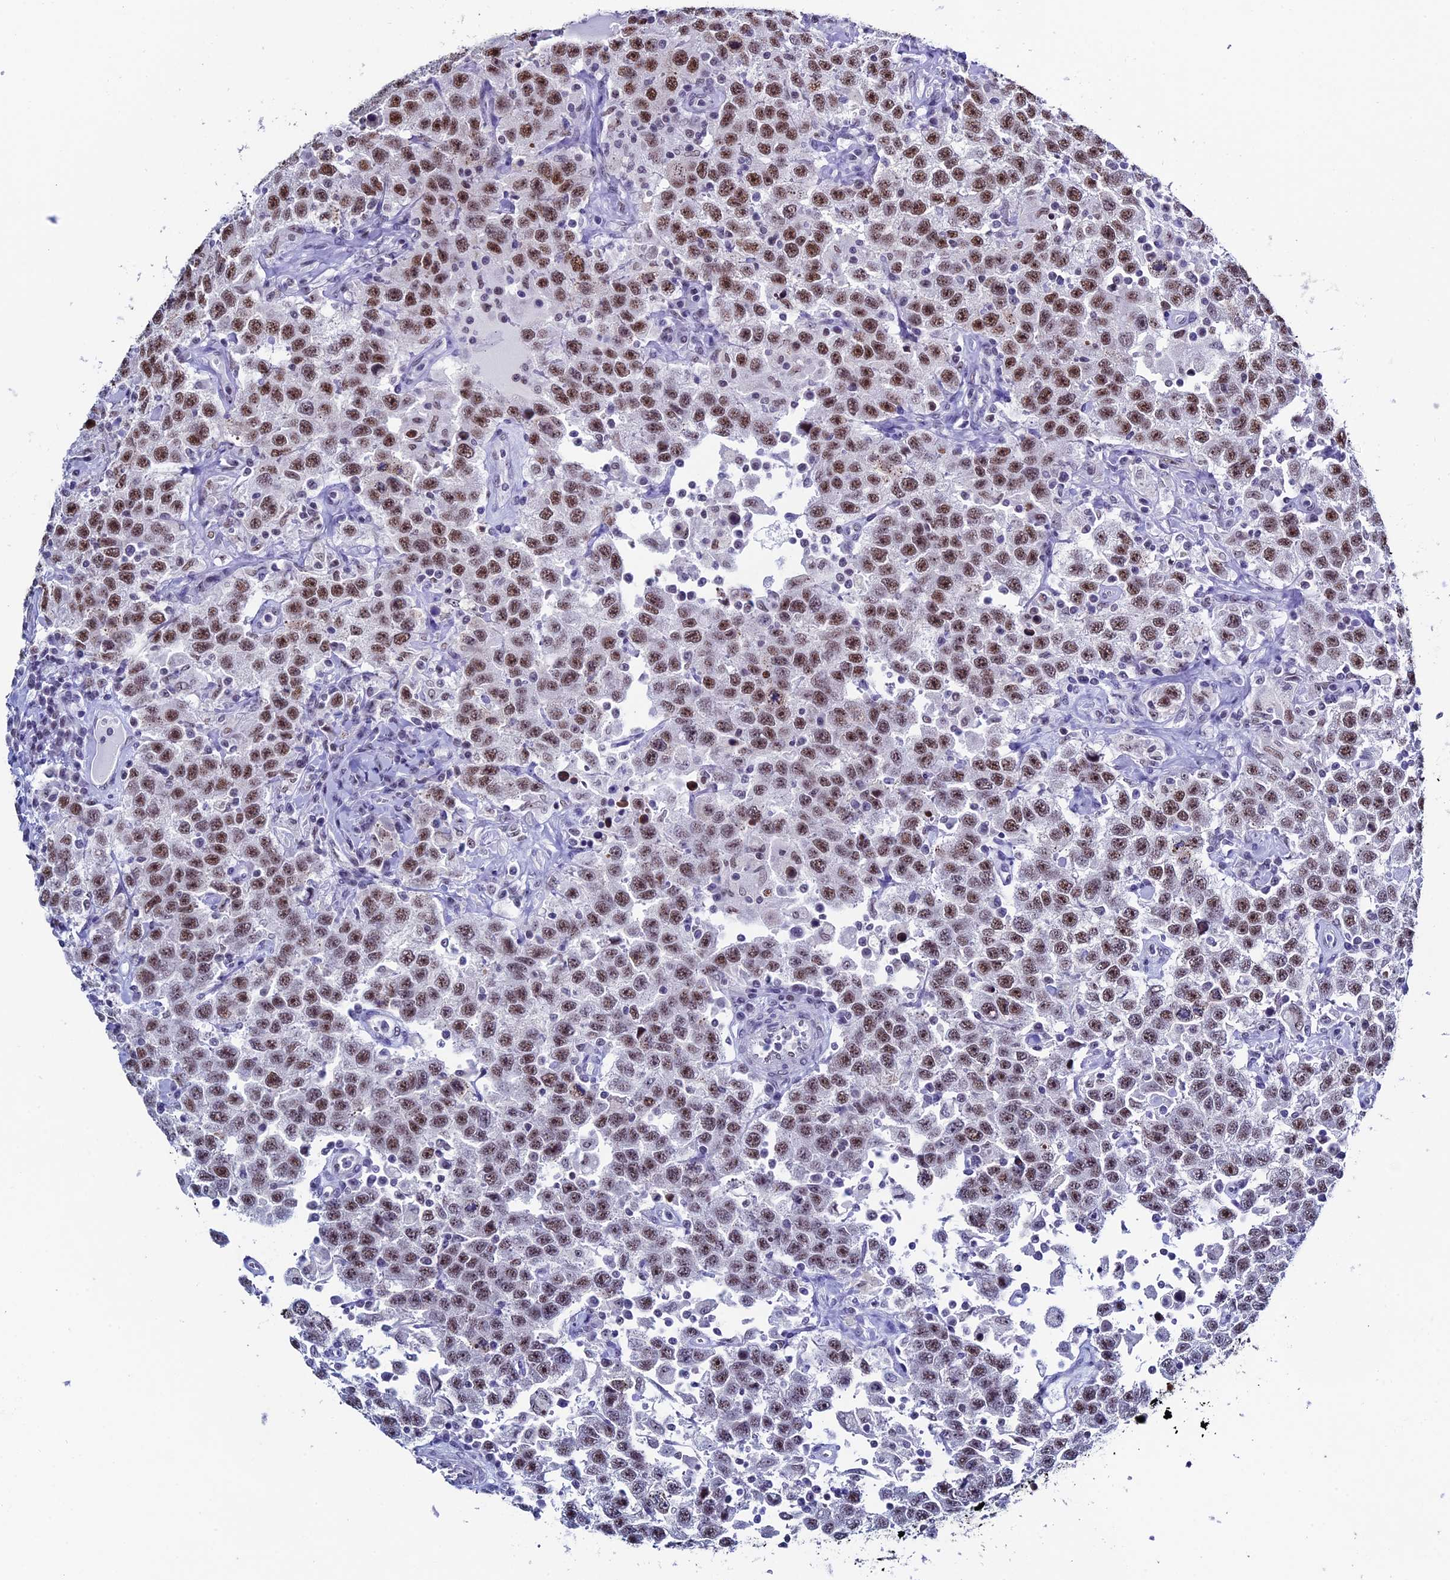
{"staining": {"intensity": "moderate", "quantity": ">75%", "location": "nuclear"}, "tissue": "testis cancer", "cell_type": "Tumor cells", "image_type": "cancer", "snomed": [{"axis": "morphology", "description": "Seminoma, NOS"}, {"axis": "topography", "description": "Testis"}], "caption": "Tumor cells reveal medium levels of moderate nuclear expression in approximately >75% of cells in seminoma (testis).", "gene": "CD2BP2", "patient": {"sex": "male", "age": 41}}